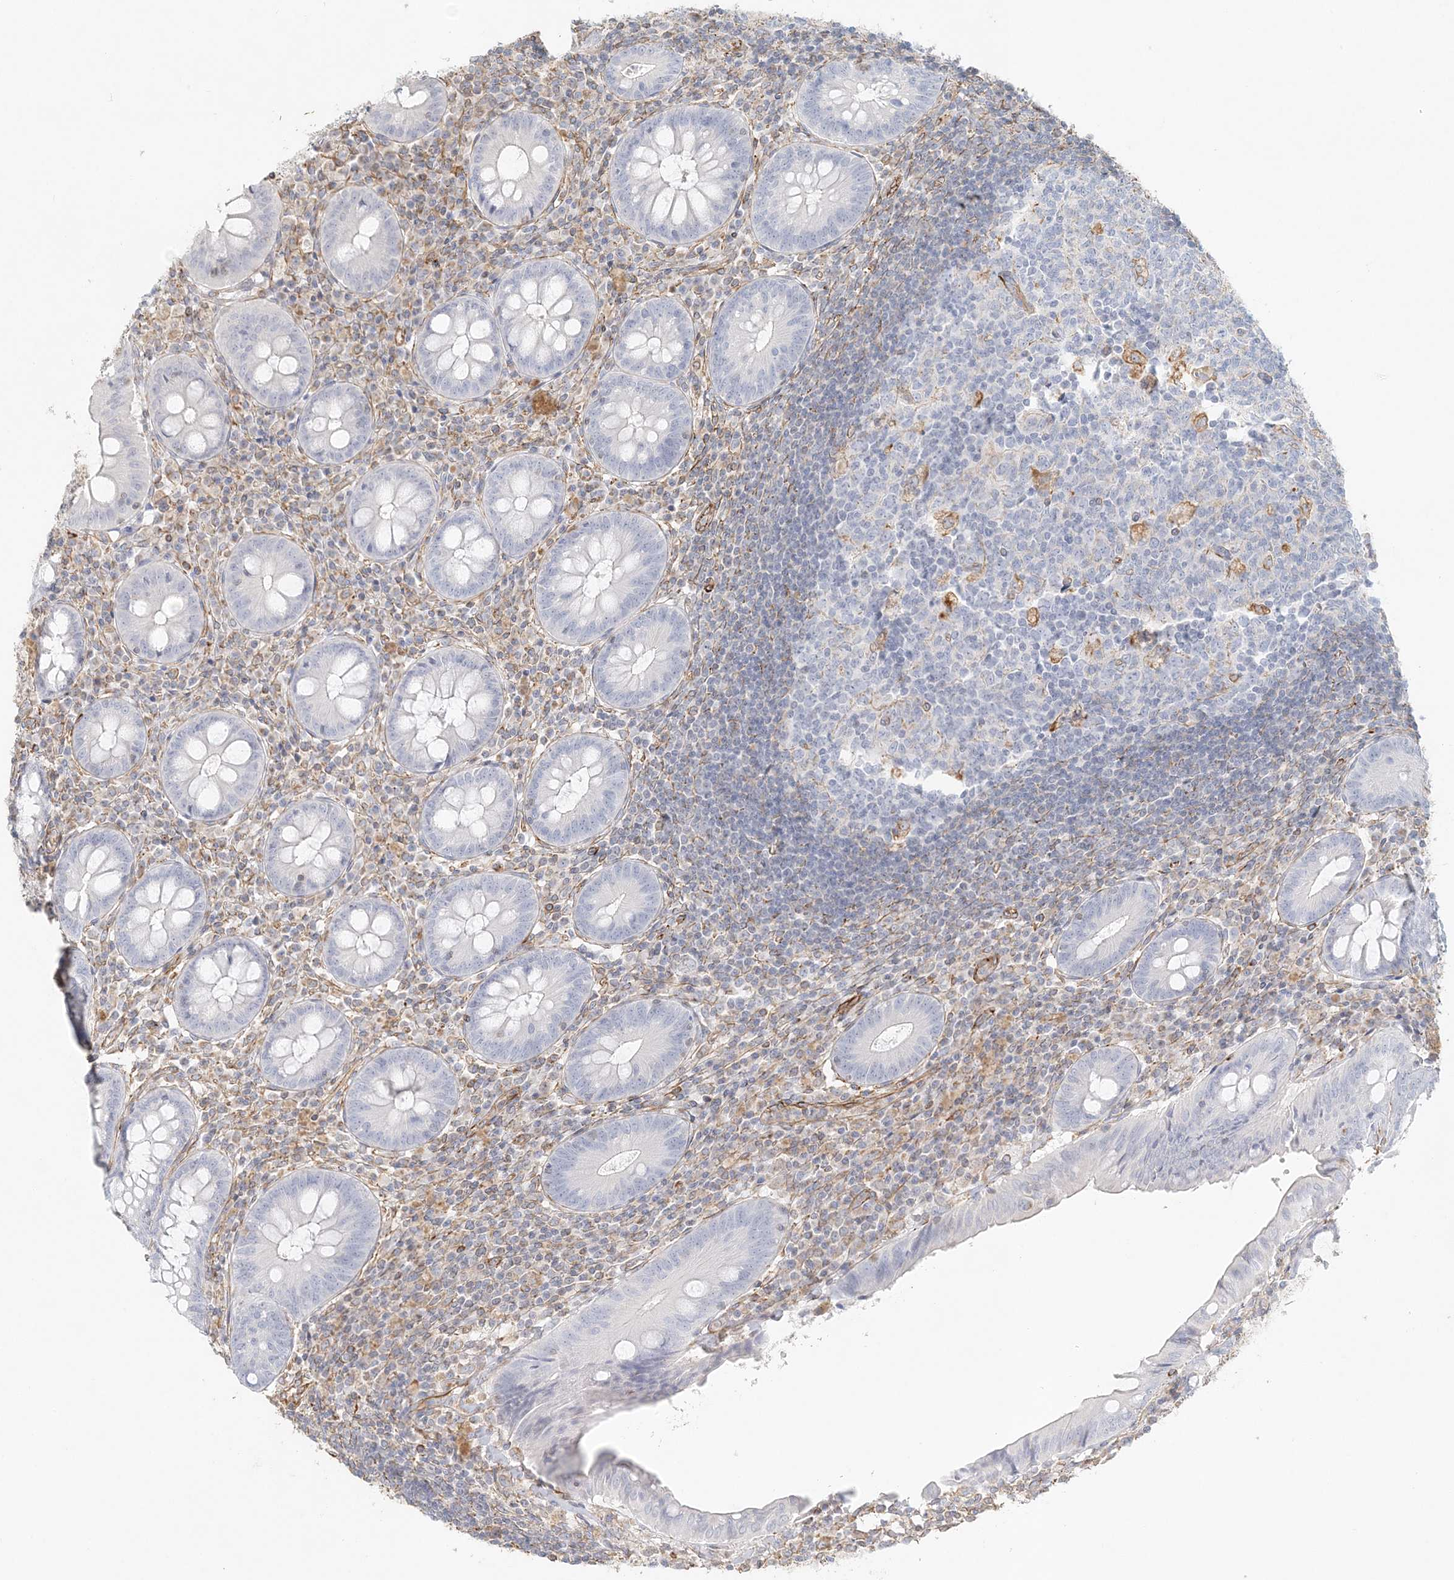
{"staining": {"intensity": "negative", "quantity": "none", "location": "none"}, "tissue": "appendix", "cell_type": "Glandular cells", "image_type": "normal", "snomed": [{"axis": "morphology", "description": "Normal tissue, NOS"}, {"axis": "topography", "description": "Appendix"}], "caption": "An immunohistochemistry image of benign appendix is shown. There is no staining in glandular cells of appendix. (Stains: DAB (3,3'-diaminobenzidine) immunohistochemistry with hematoxylin counter stain, Microscopy: brightfield microscopy at high magnification).", "gene": "DMRTB1", "patient": {"sex": "female", "age": 54}}